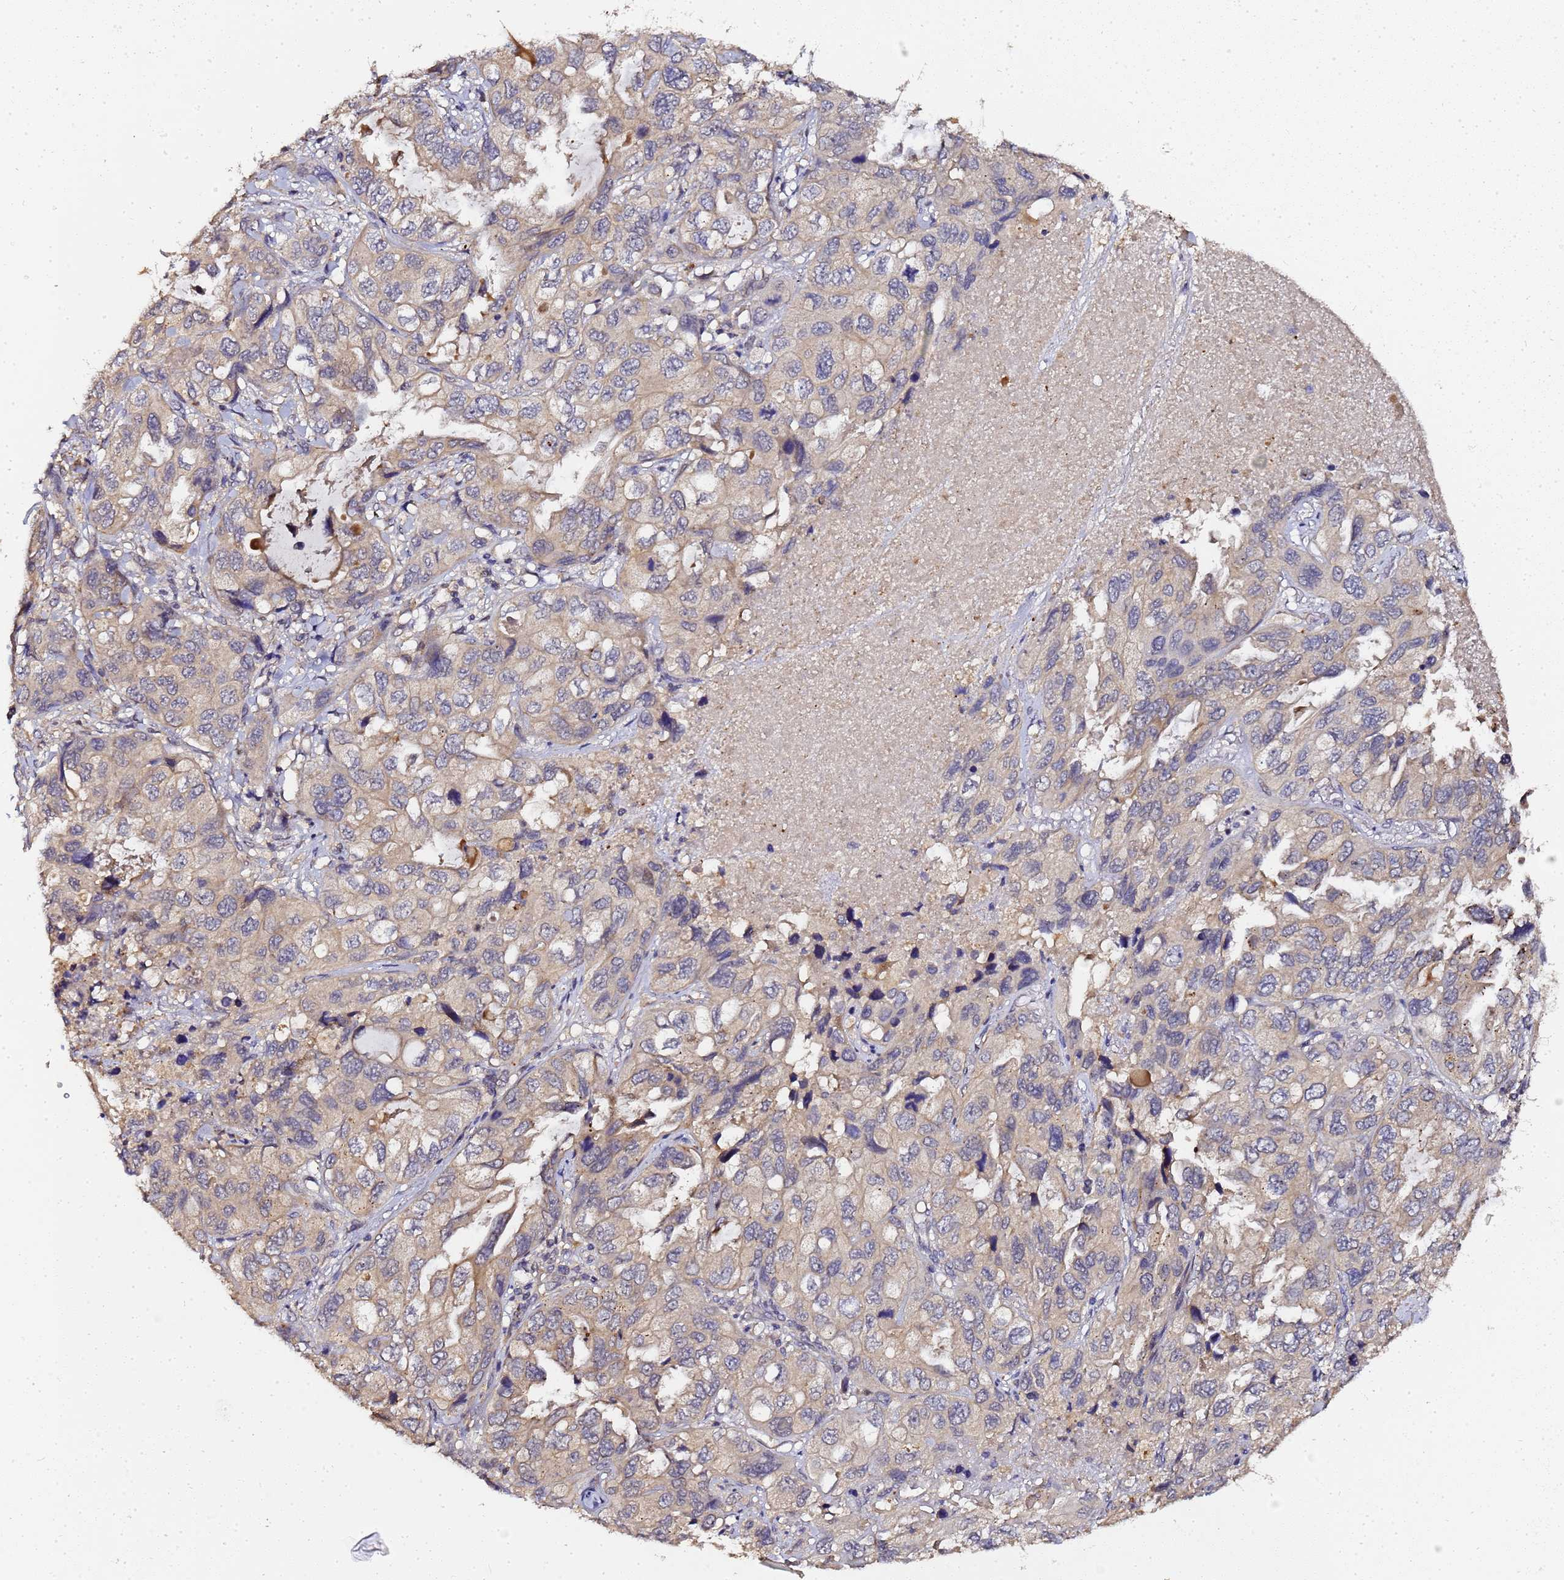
{"staining": {"intensity": "weak", "quantity": ">75%", "location": "cytoplasmic/membranous"}, "tissue": "lung cancer", "cell_type": "Tumor cells", "image_type": "cancer", "snomed": [{"axis": "morphology", "description": "Squamous cell carcinoma, NOS"}, {"axis": "topography", "description": "Lung"}], "caption": "Immunohistochemistry (IHC) image of lung squamous cell carcinoma stained for a protein (brown), which shows low levels of weak cytoplasmic/membranous positivity in about >75% of tumor cells.", "gene": "LGI4", "patient": {"sex": "female", "age": 73}}